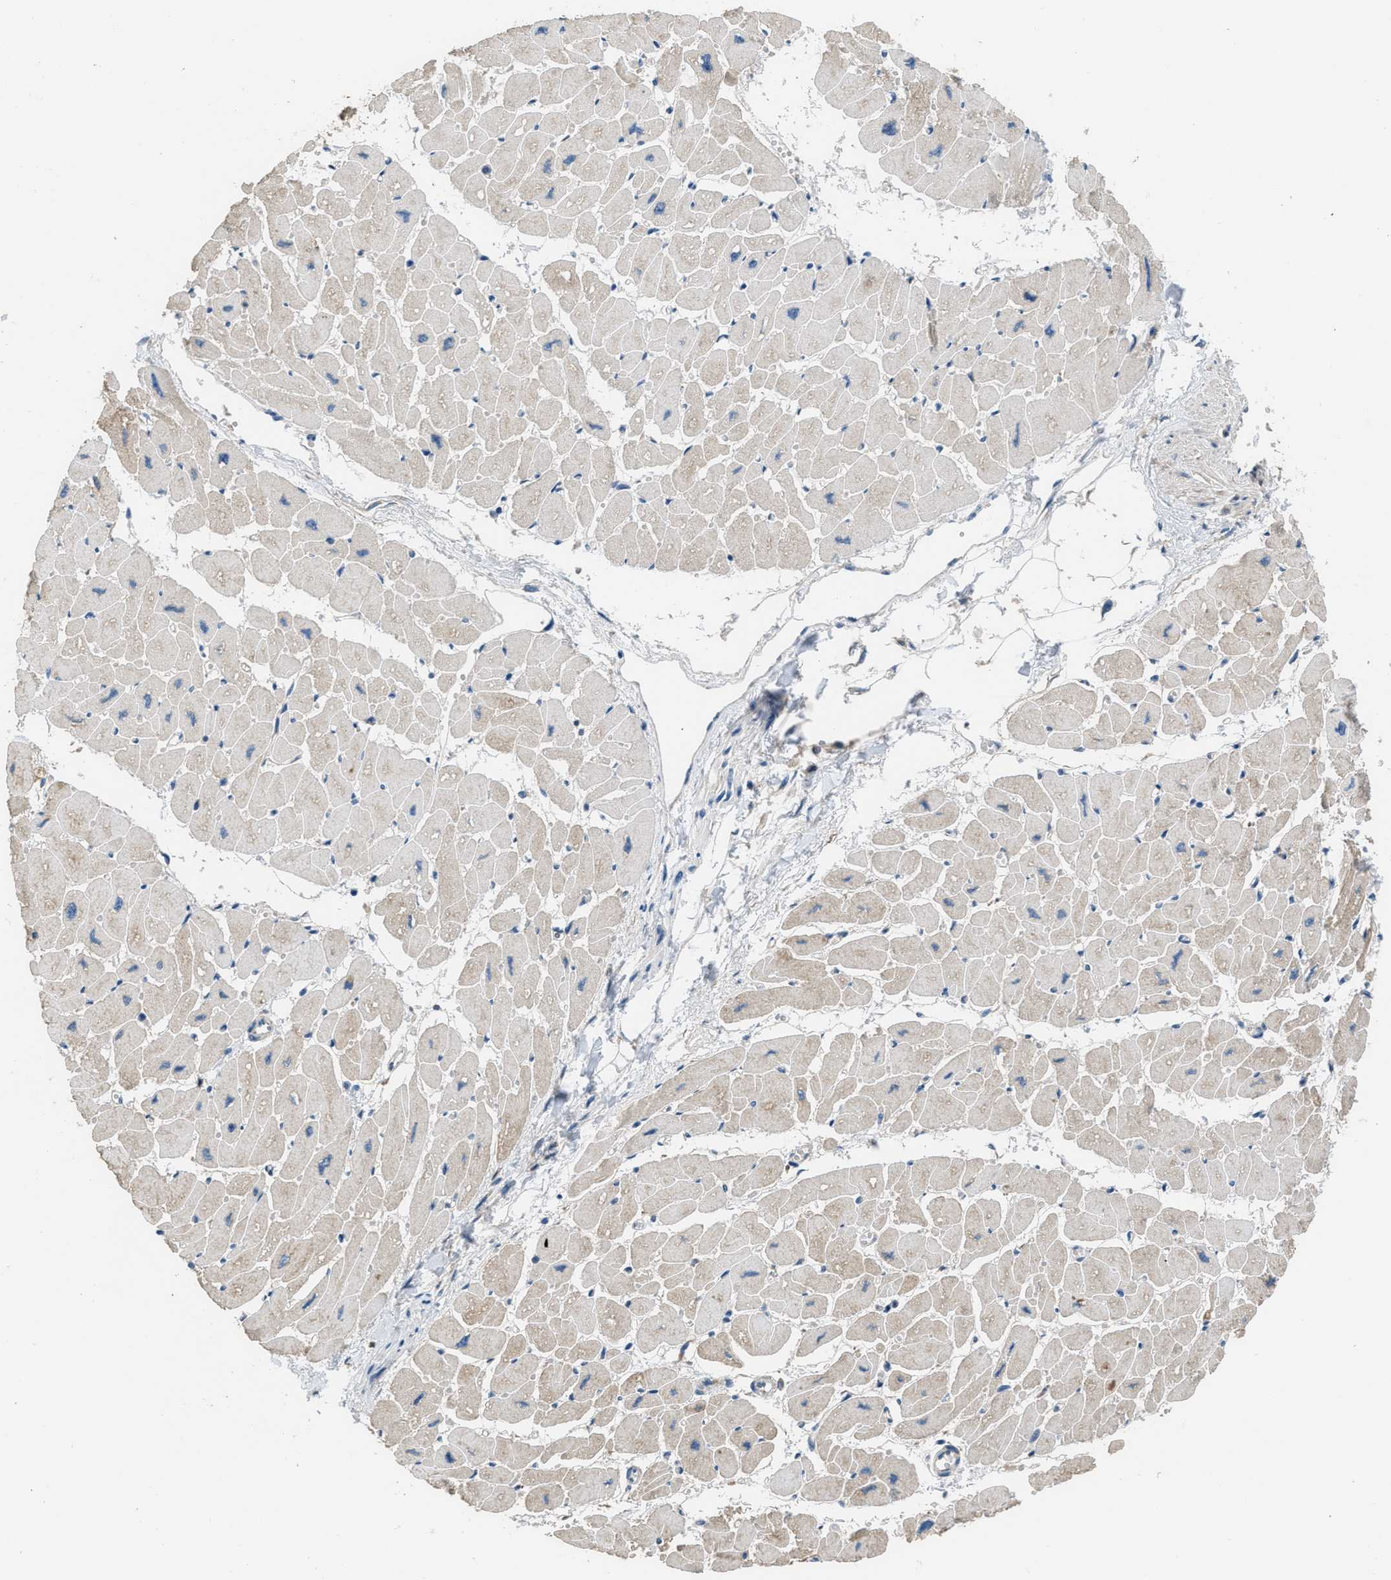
{"staining": {"intensity": "moderate", "quantity": "25%-75%", "location": "cytoplasmic/membranous"}, "tissue": "heart muscle", "cell_type": "Cardiomyocytes", "image_type": "normal", "snomed": [{"axis": "morphology", "description": "Normal tissue, NOS"}, {"axis": "topography", "description": "Heart"}], "caption": "Immunohistochemistry of benign heart muscle reveals medium levels of moderate cytoplasmic/membranous staining in about 25%-75% of cardiomyocytes. (Brightfield microscopy of DAB IHC at high magnification).", "gene": "NAT1", "patient": {"sex": "female", "age": 54}}